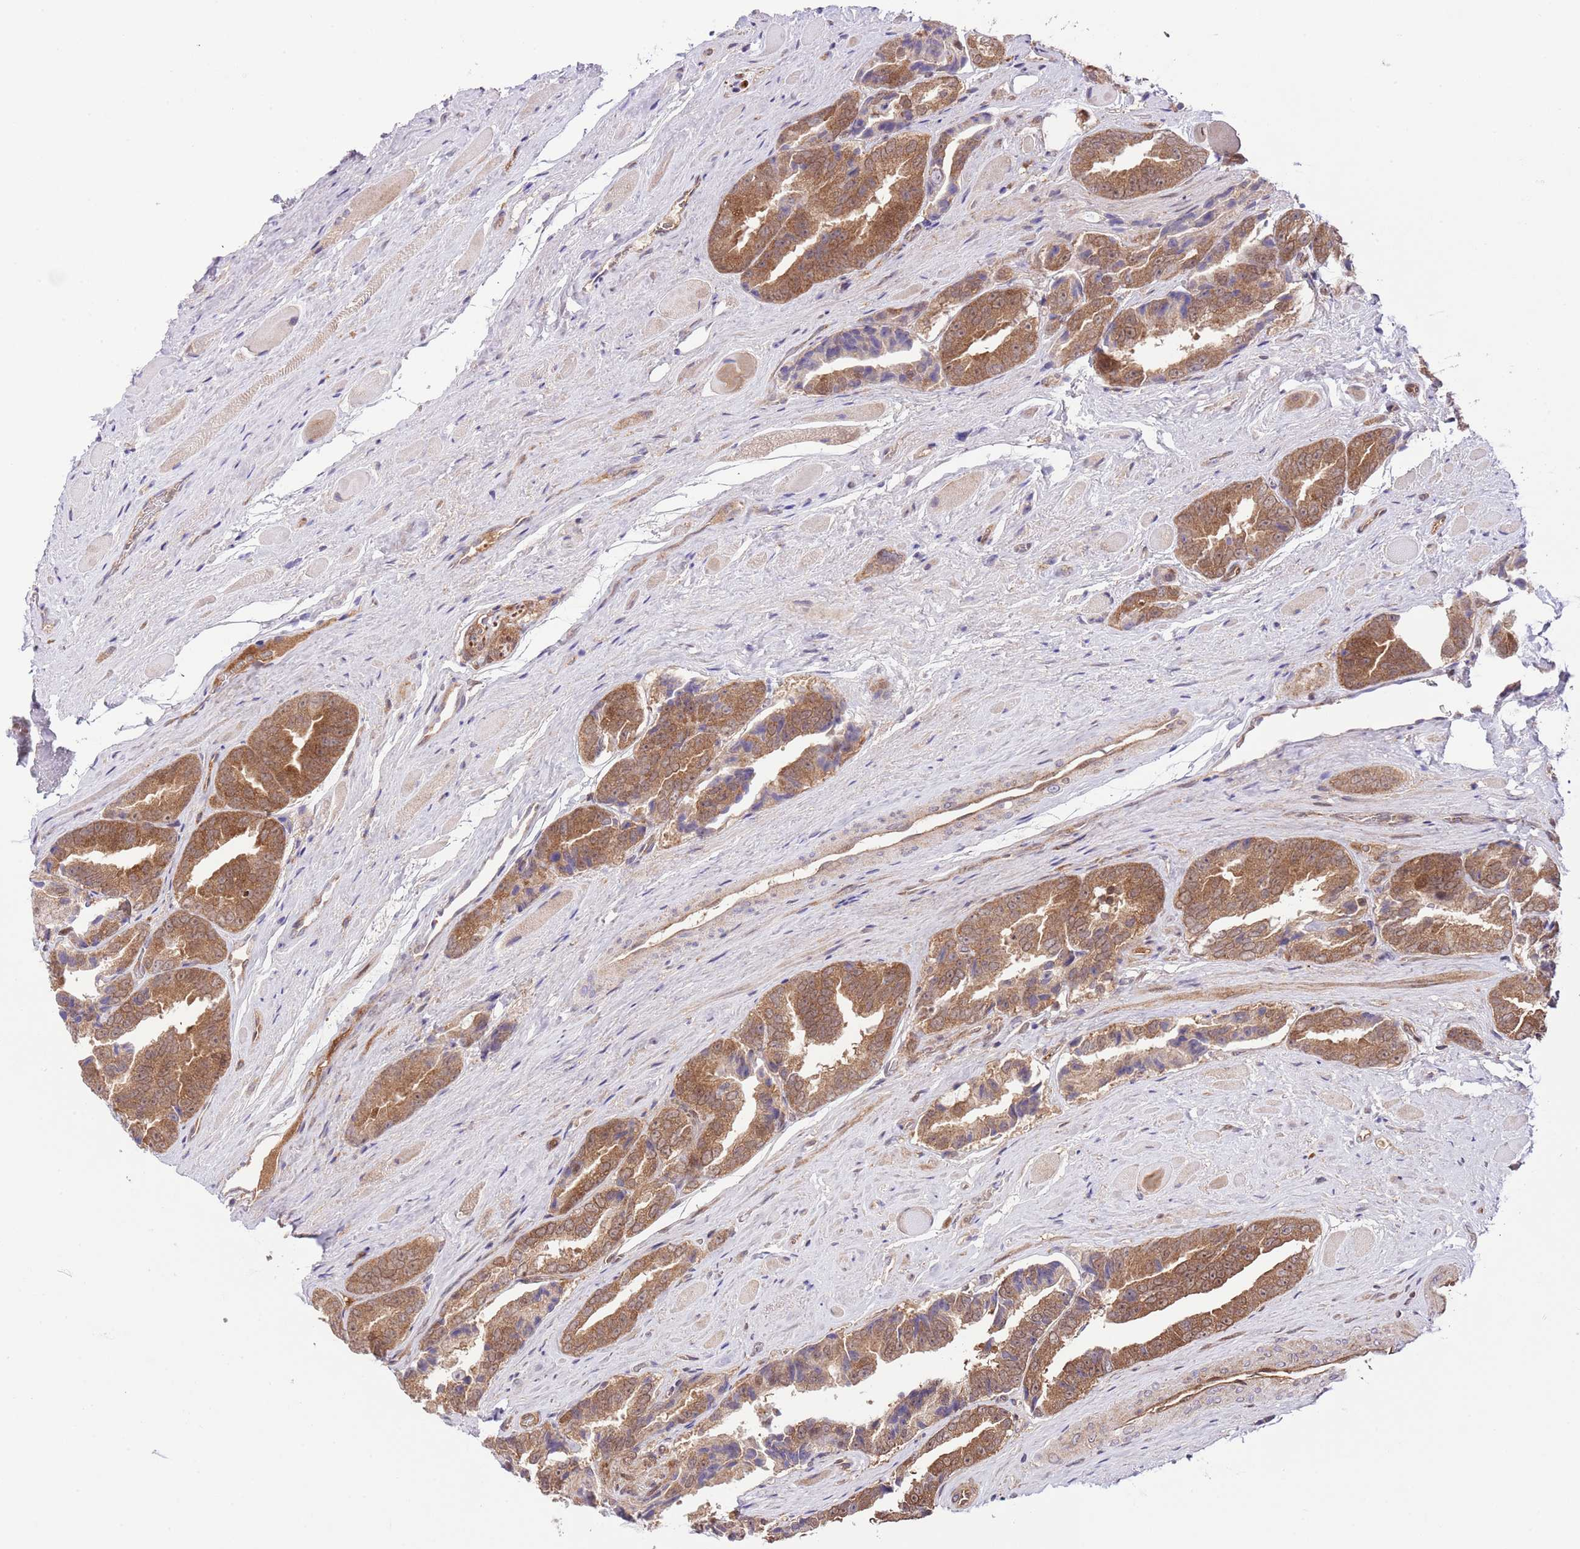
{"staining": {"intensity": "moderate", "quantity": ">75%", "location": "cytoplasmic/membranous"}, "tissue": "prostate cancer", "cell_type": "Tumor cells", "image_type": "cancer", "snomed": [{"axis": "morphology", "description": "Adenocarcinoma, High grade"}, {"axis": "topography", "description": "Prostate"}], "caption": "IHC image of prostate cancer stained for a protein (brown), which demonstrates medium levels of moderate cytoplasmic/membranous staining in approximately >75% of tumor cells.", "gene": "HDHD2", "patient": {"sex": "male", "age": 72}}